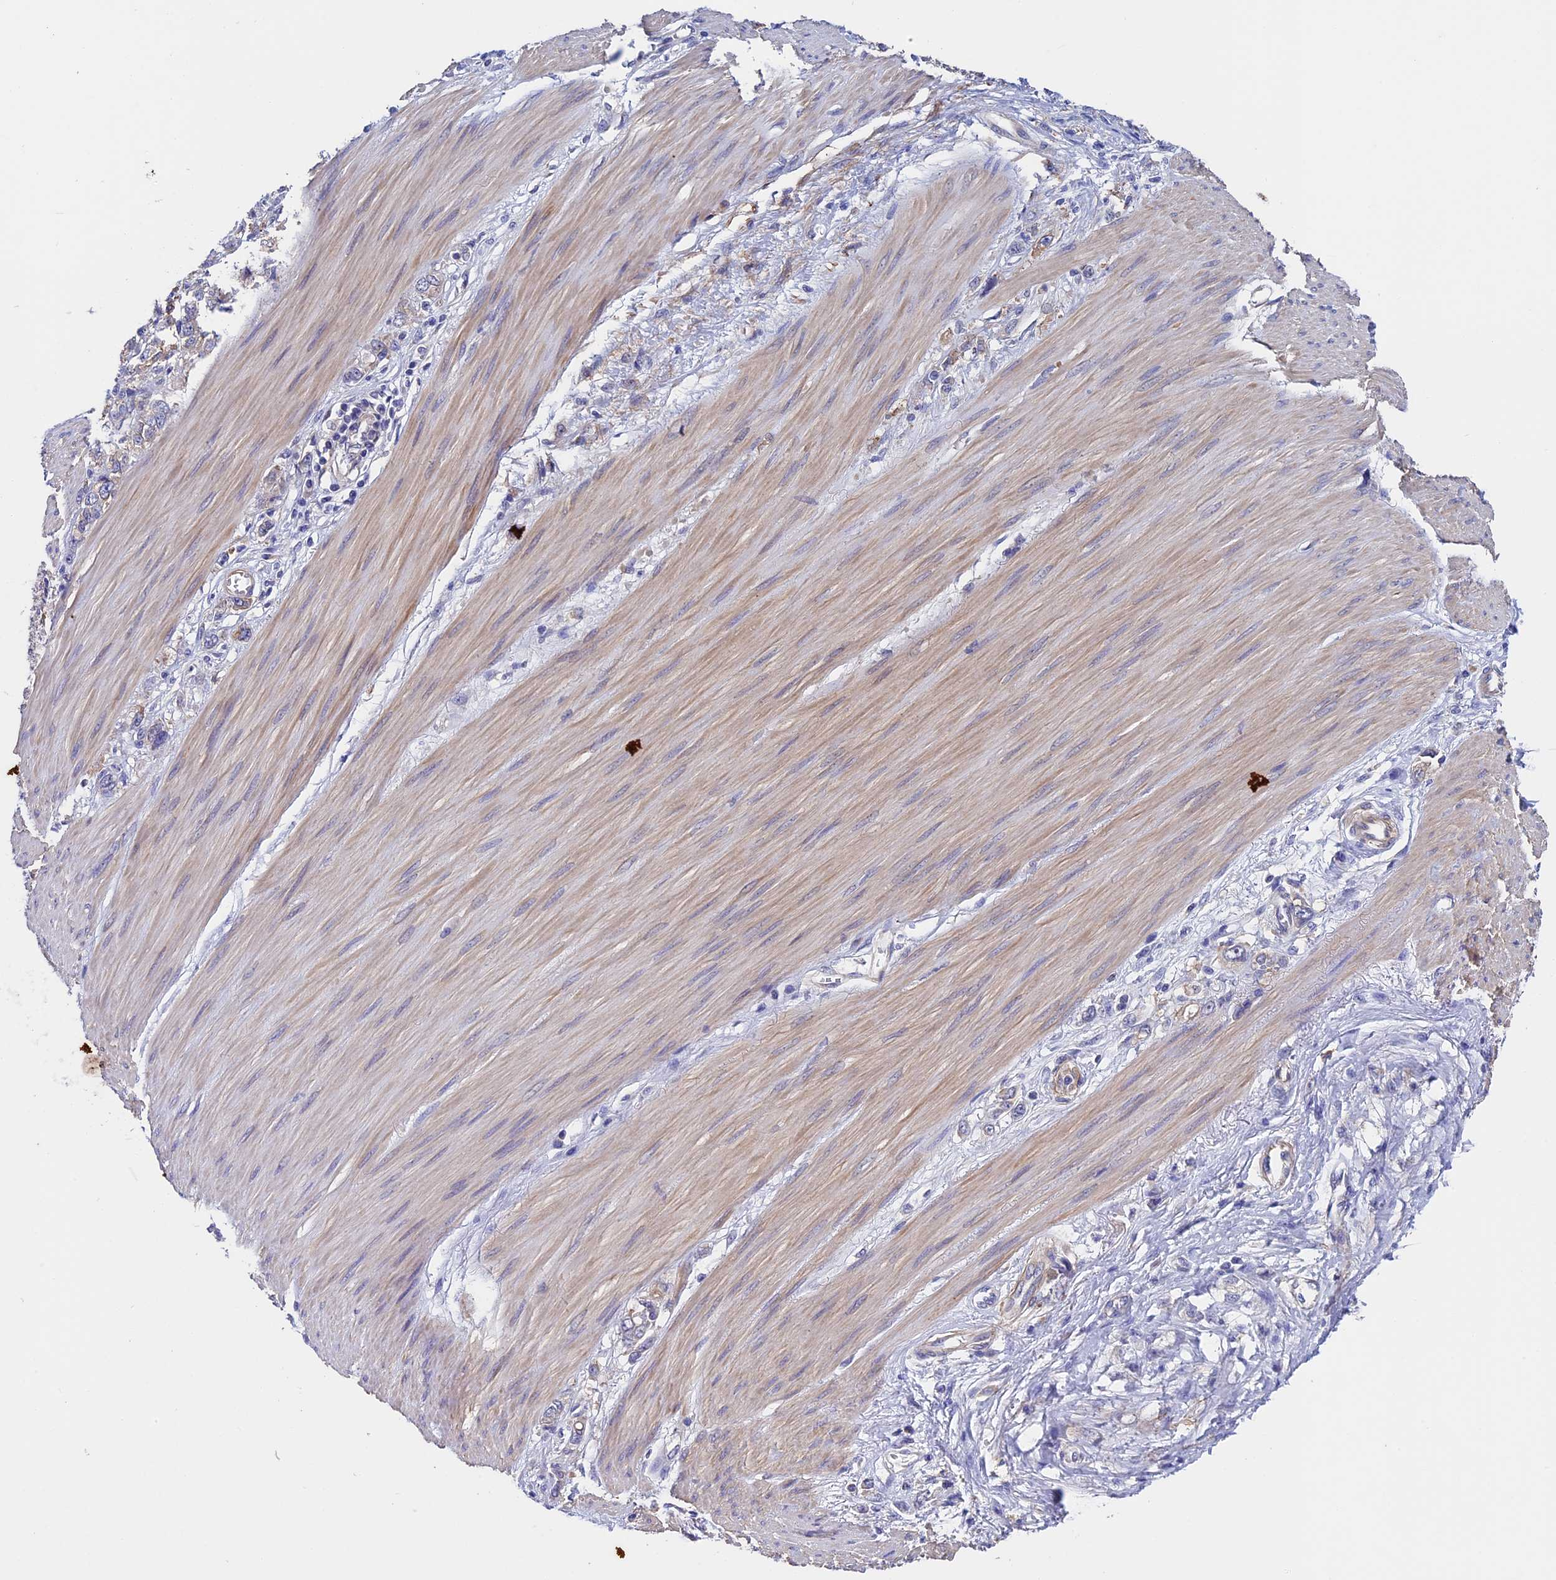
{"staining": {"intensity": "weak", "quantity": "<25%", "location": "cytoplasmic/membranous"}, "tissue": "stomach cancer", "cell_type": "Tumor cells", "image_type": "cancer", "snomed": [{"axis": "morphology", "description": "Adenocarcinoma, NOS"}, {"axis": "topography", "description": "Stomach"}], "caption": "IHC micrograph of neoplastic tissue: human stomach adenocarcinoma stained with DAB shows no significant protein expression in tumor cells. (DAB immunohistochemistry (IHC) with hematoxylin counter stain).", "gene": "SLC9A5", "patient": {"sex": "female", "age": 76}}